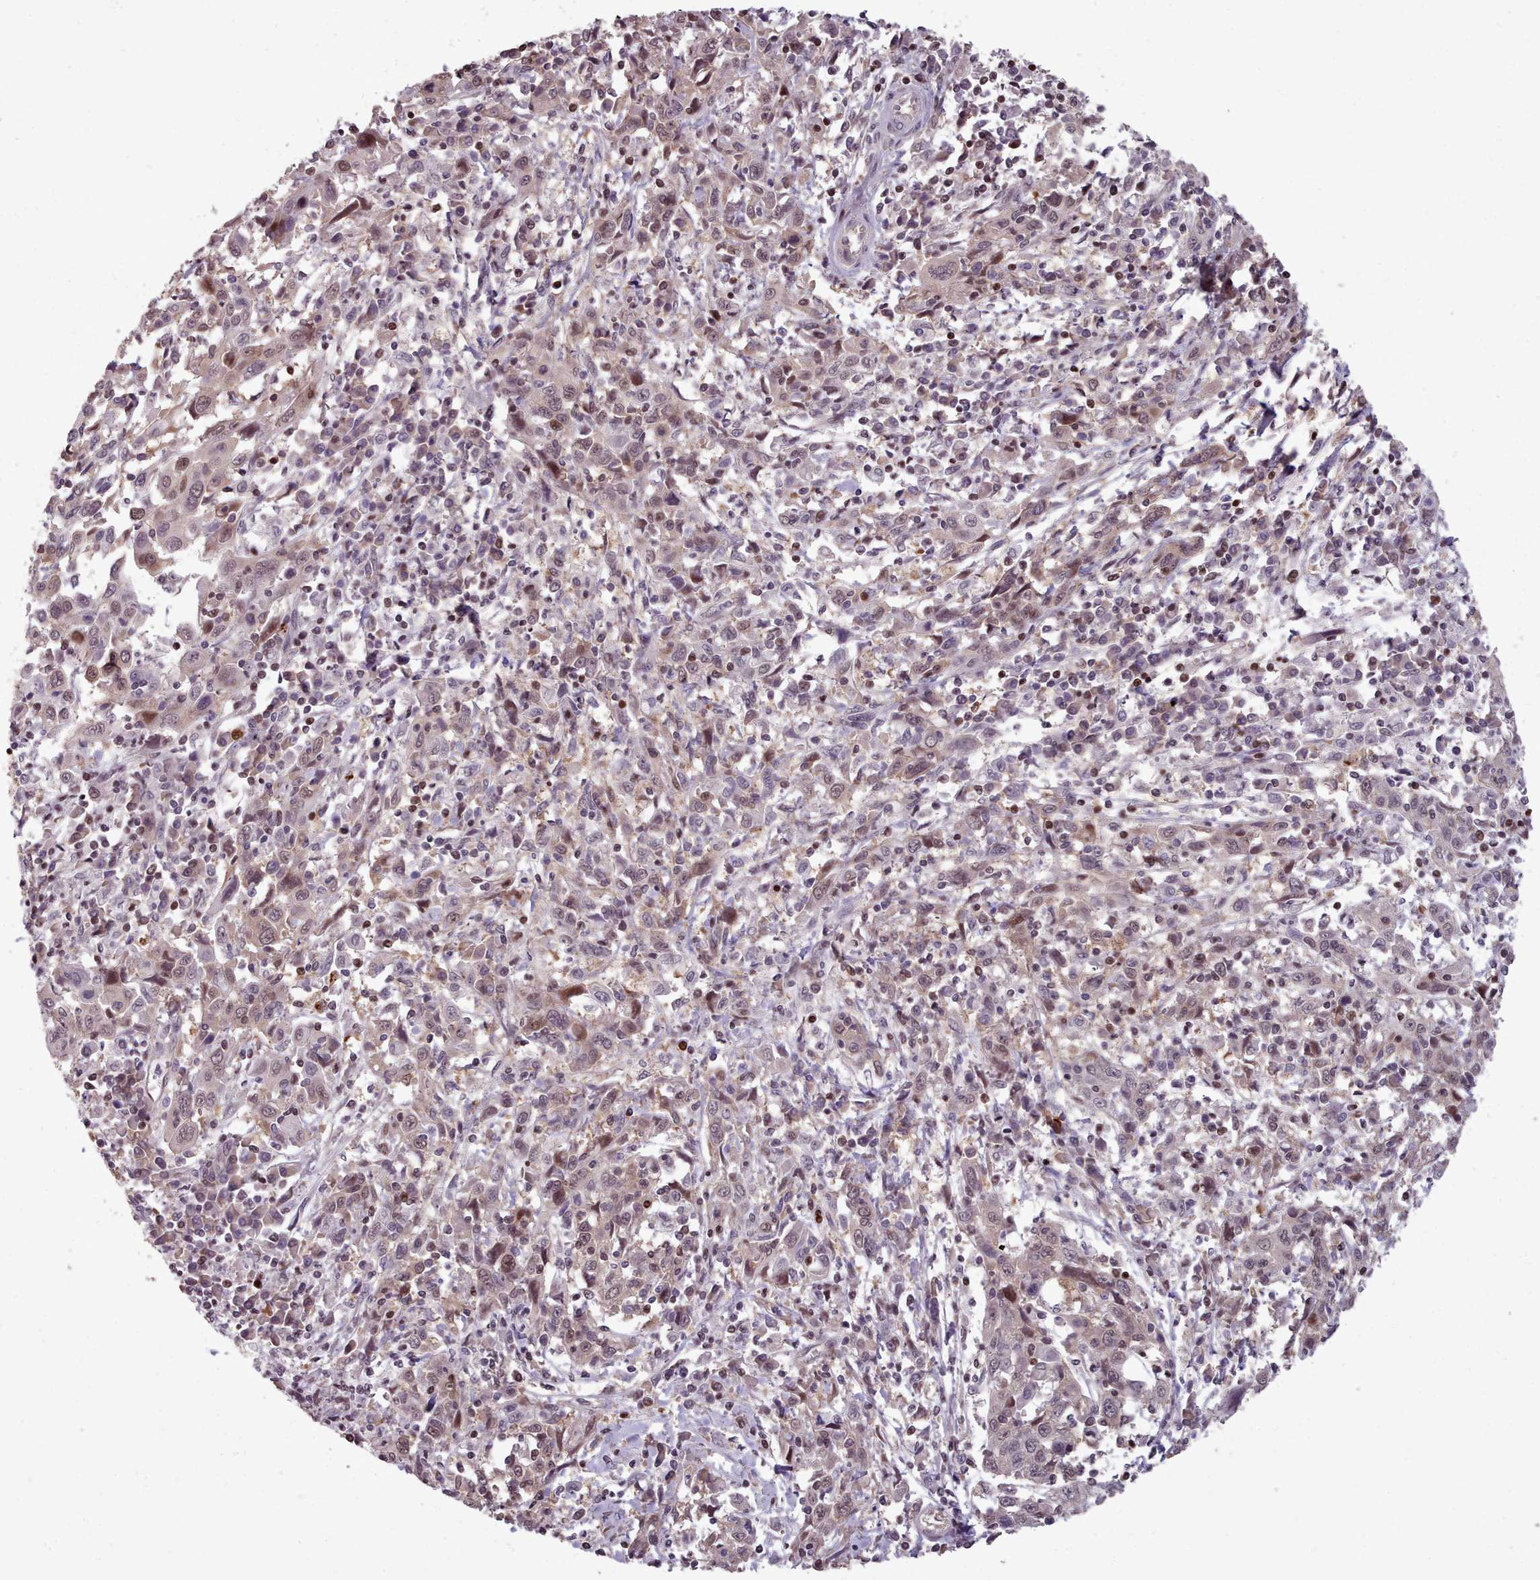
{"staining": {"intensity": "weak", "quantity": "25%-75%", "location": "nuclear"}, "tissue": "cervical cancer", "cell_type": "Tumor cells", "image_type": "cancer", "snomed": [{"axis": "morphology", "description": "Squamous cell carcinoma, NOS"}, {"axis": "topography", "description": "Cervix"}], "caption": "Immunohistochemistry micrograph of cervical cancer stained for a protein (brown), which demonstrates low levels of weak nuclear positivity in approximately 25%-75% of tumor cells.", "gene": "ENSA", "patient": {"sex": "female", "age": 46}}